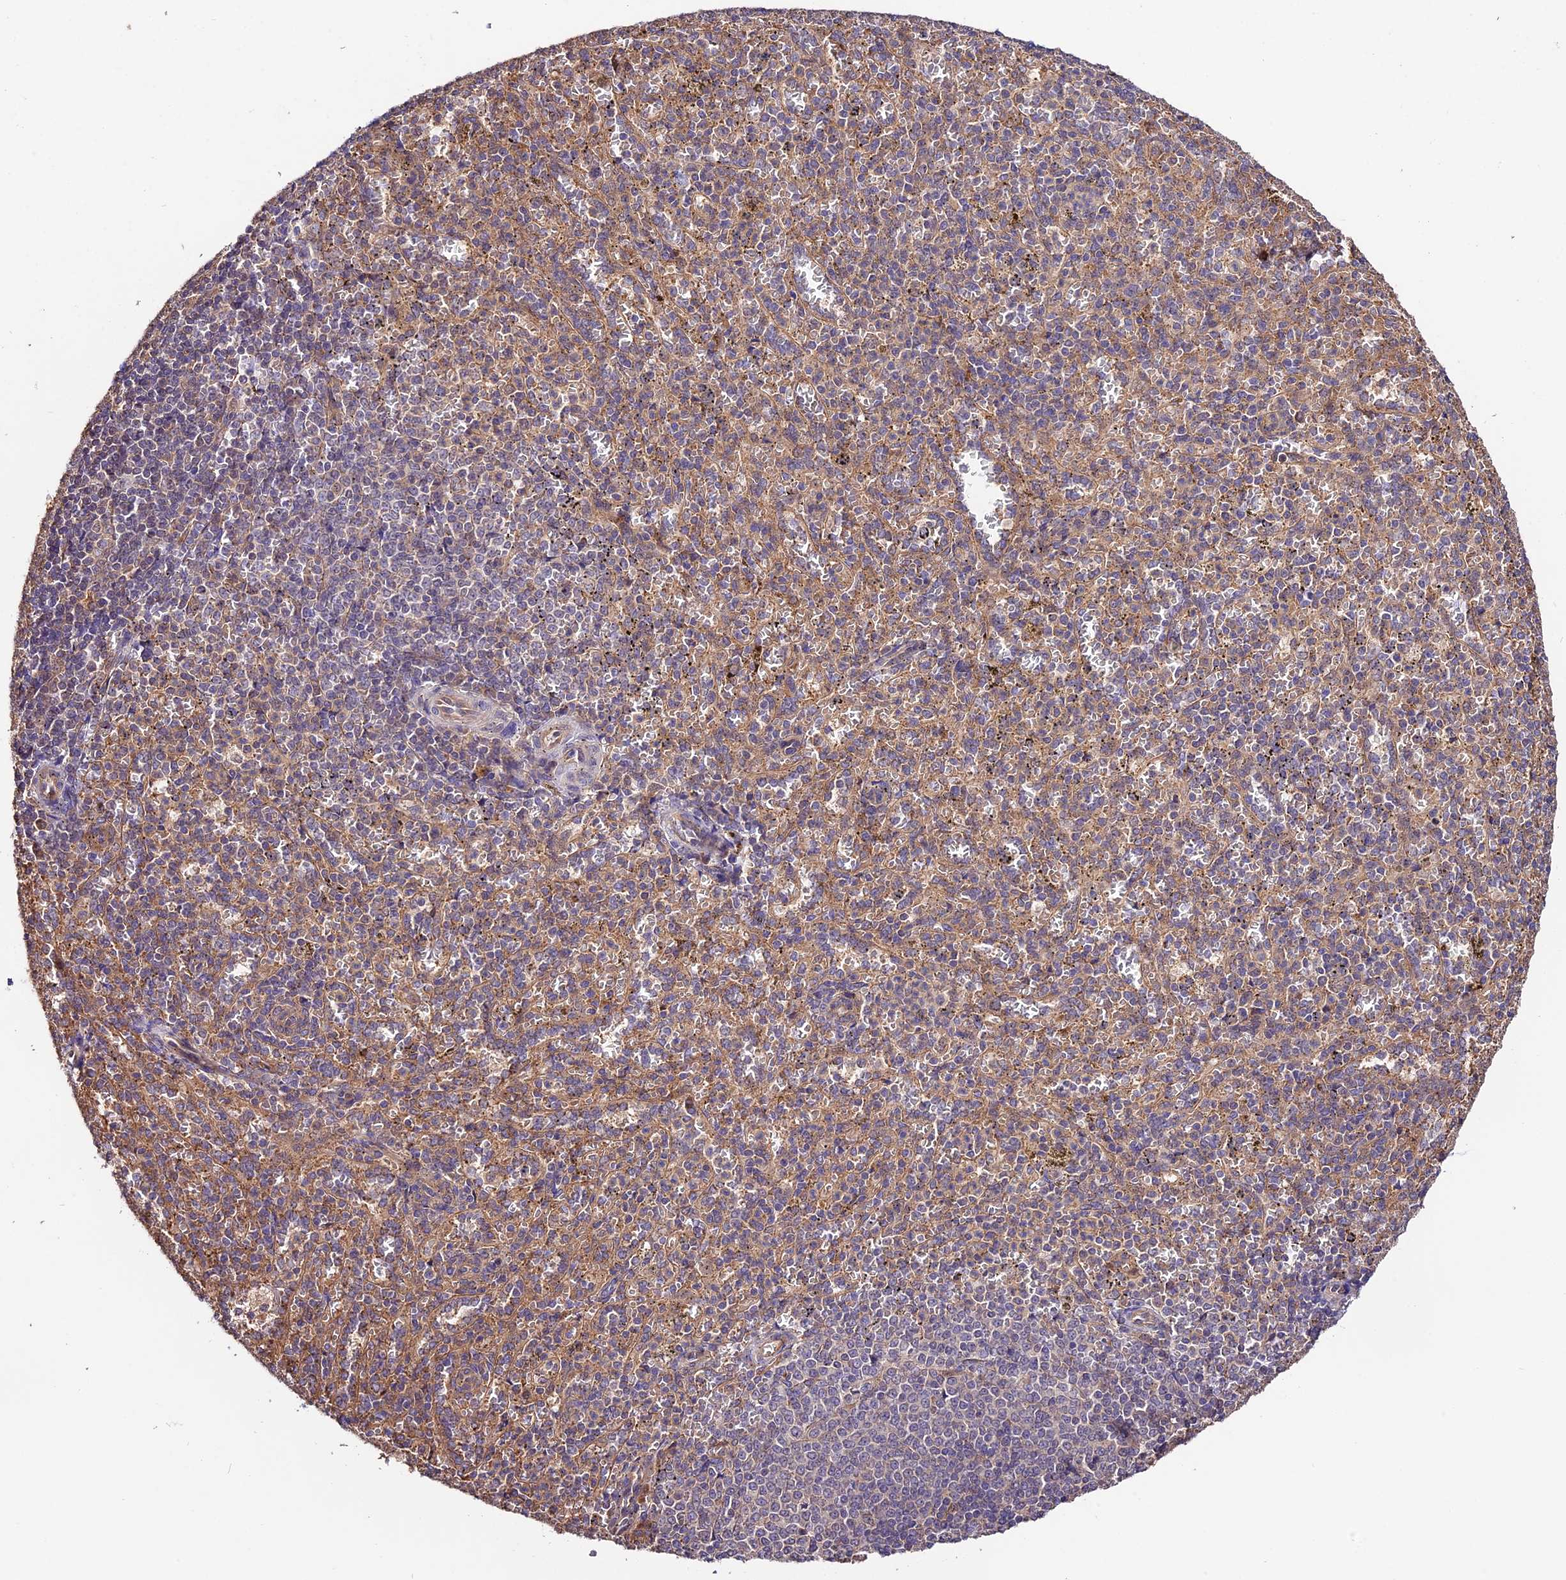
{"staining": {"intensity": "weak", "quantity": "<25%", "location": "cytoplasmic/membranous"}, "tissue": "spleen", "cell_type": "Cells in red pulp", "image_type": "normal", "snomed": [{"axis": "morphology", "description": "Normal tissue, NOS"}, {"axis": "topography", "description": "Spleen"}], "caption": "Immunohistochemistry photomicrograph of normal spleen stained for a protein (brown), which demonstrates no positivity in cells in red pulp.", "gene": "CES3", "patient": {"sex": "female", "age": 21}}